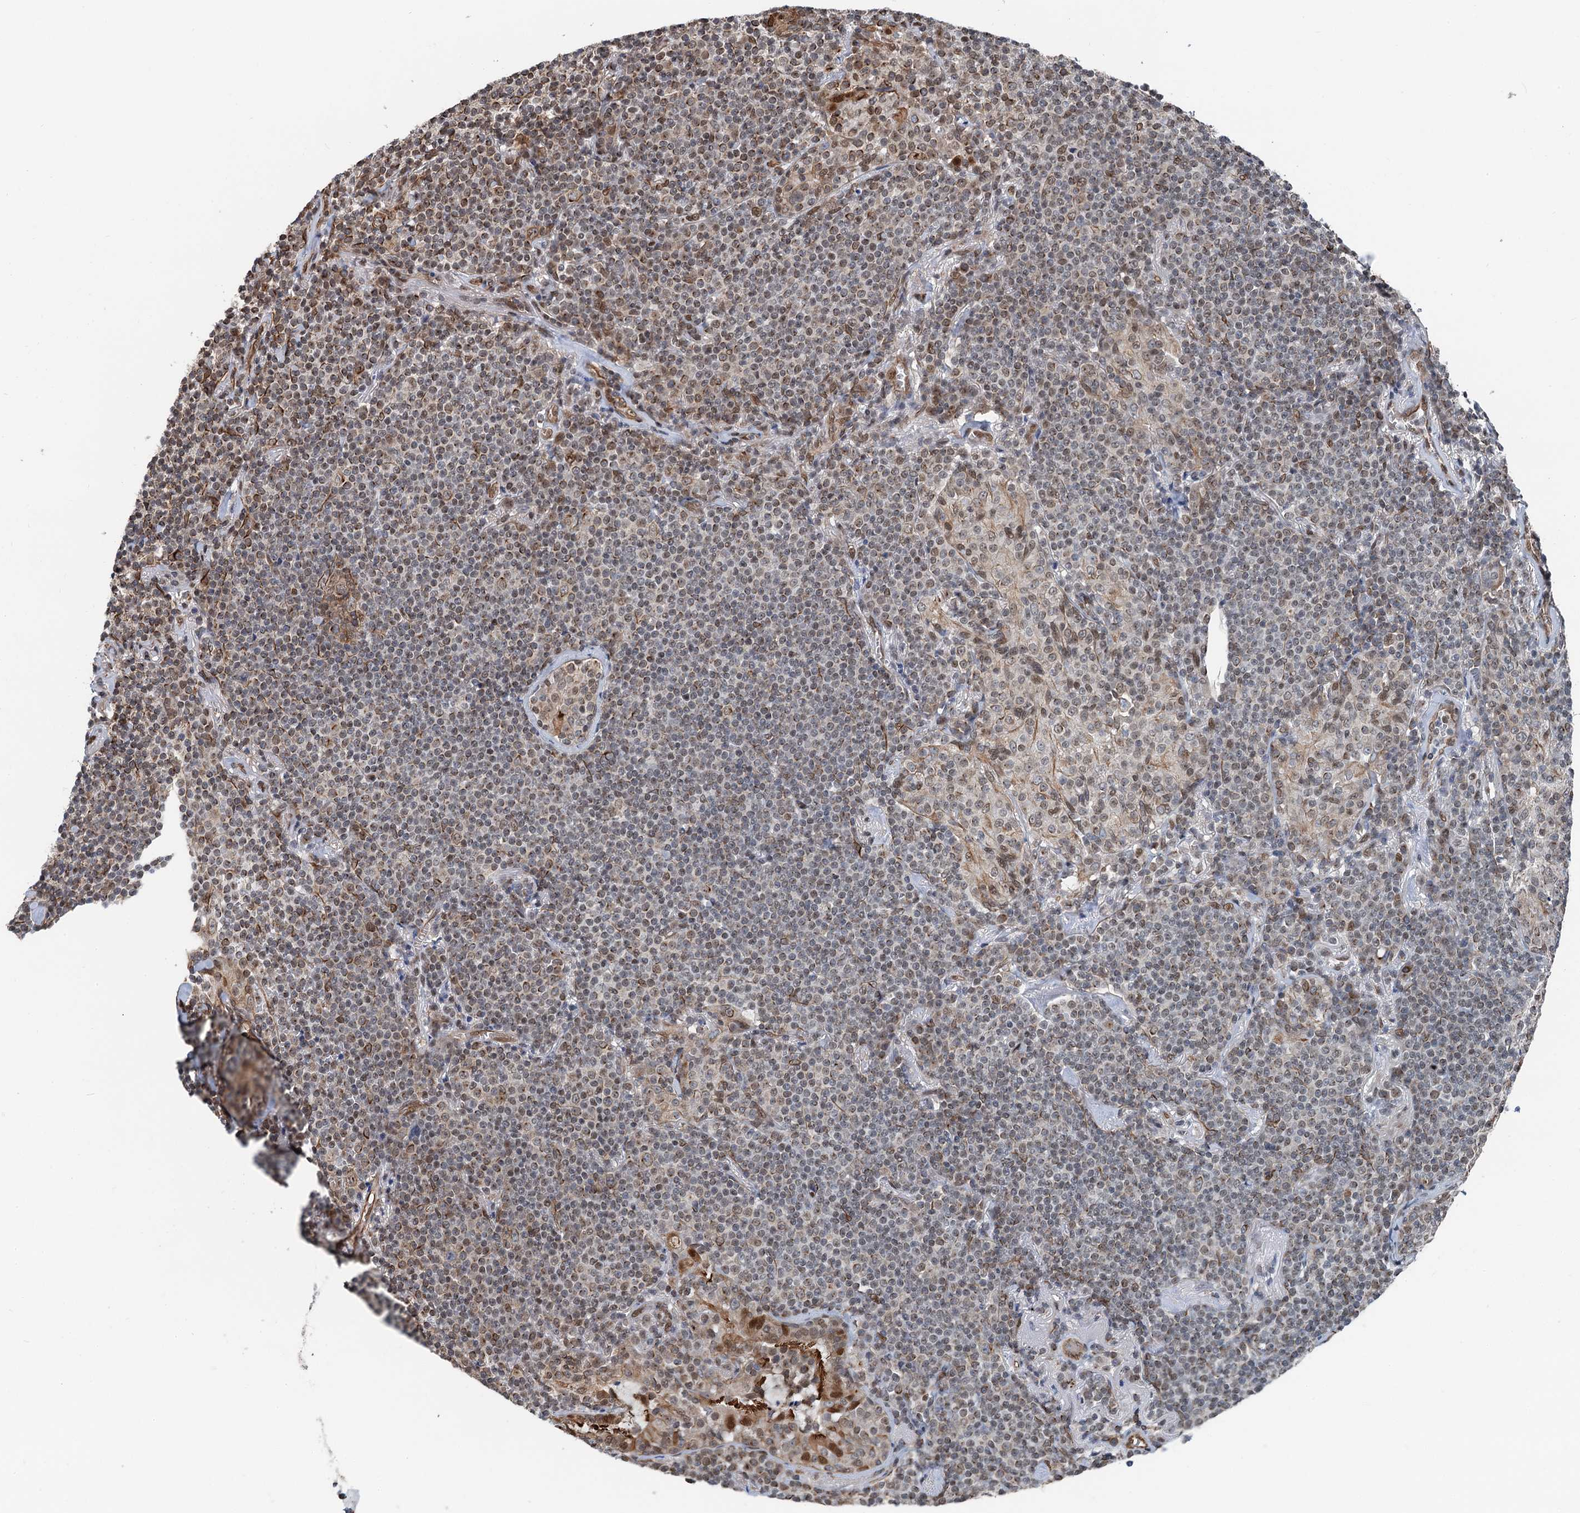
{"staining": {"intensity": "moderate", "quantity": ">75%", "location": "cytoplasmic/membranous,nuclear"}, "tissue": "lymphoma", "cell_type": "Tumor cells", "image_type": "cancer", "snomed": [{"axis": "morphology", "description": "Malignant lymphoma, non-Hodgkin's type, Low grade"}, {"axis": "topography", "description": "Lung"}], "caption": "Immunohistochemistry (IHC) (DAB) staining of low-grade malignant lymphoma, non-Hodgkin's type demonstrates moderate cytoplasmic/membranous and nuclear protein staining in approximately >75% of tumor cells. (IHC, brightfield microscopy, high magnification).", "gene": "CFDP1", "patient": {"sex": "female", "age": 71}}